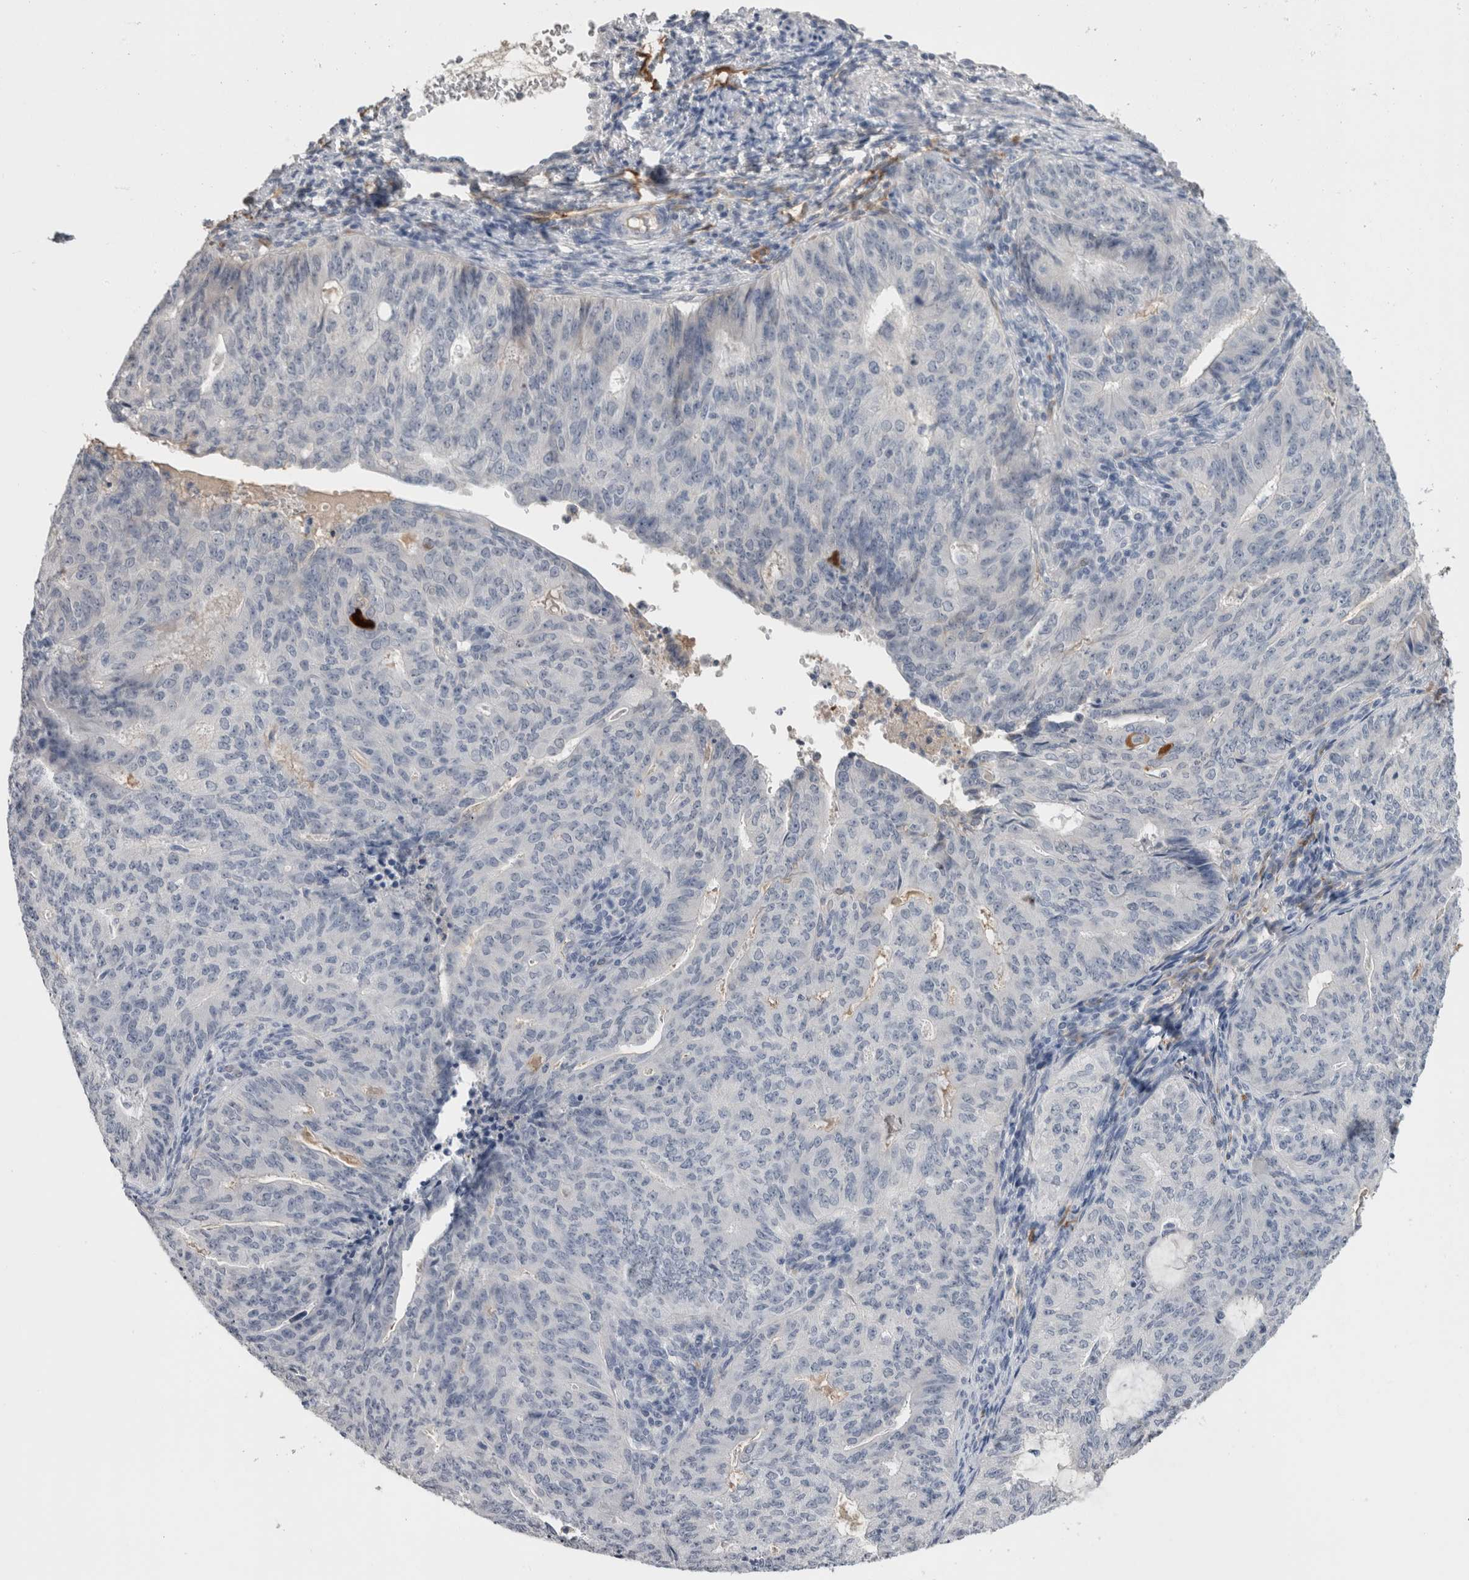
{"staining": {"intensity": "negative", "quantity": "none", "location": "none"}, "tissue": "endometrial cancer", "cell_type": "Tumor cells", "image_type": "cancer", "snomed": [{"axis": "morphology", "description": "Adenocarcinoma, NOS"}, {"axis": "topography", "description": "Endometrium"}], "caption": "Endometrial cancer was stained to show a protein in brown. There is no significant staining in tumor cells. The staining is performed using DAB (3,3'-diaminobenzidine) brown chromogen with nuclei counter-stained in using hematoxylin.", "gene": "FABP4", "patient": {"sex": "female", "age": 32}}